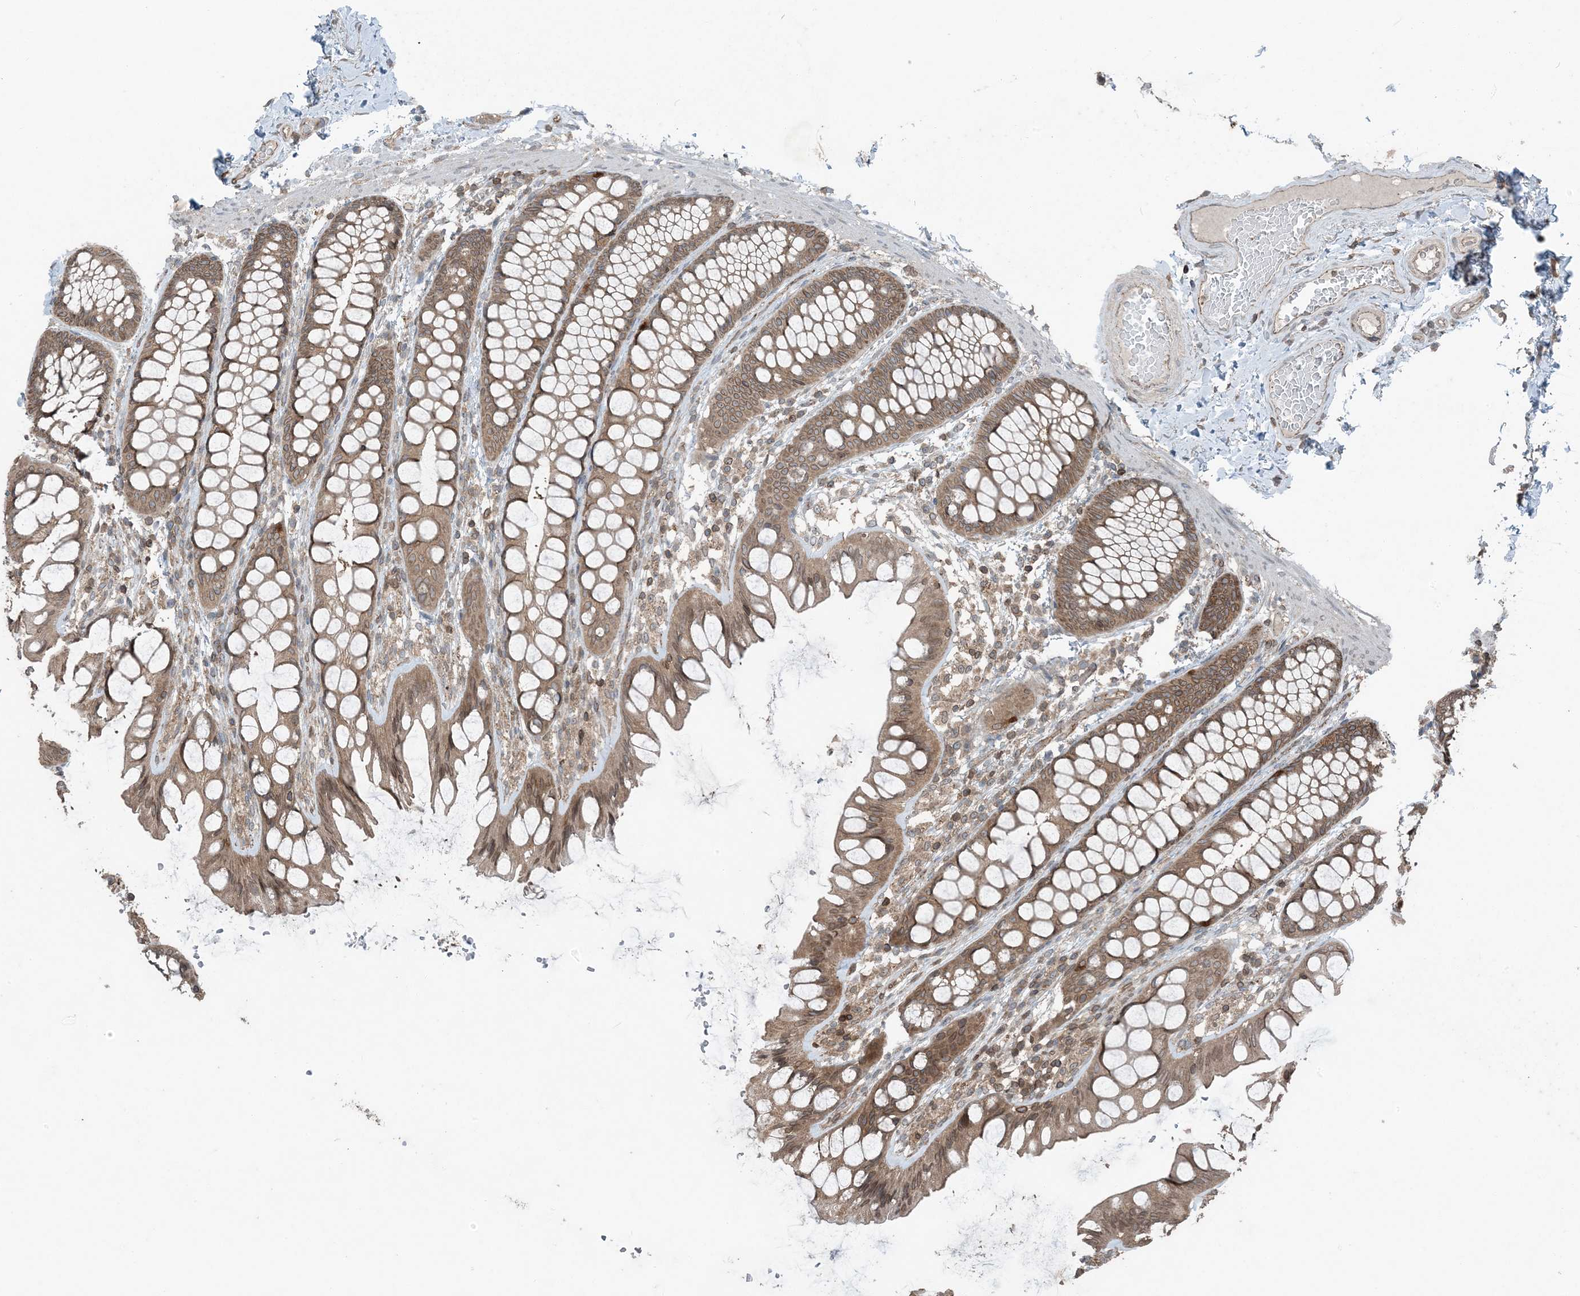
{"staining": {"intensity": "weak", "quantity": ">75%", "location": "cytoplasmic/membranous,nuclear"}, "tissue": "colon", "cell_type": "Endothelial cells", "image_type": "normal", "snomed": [{"axis": "morphology", "description": "Normal tissue, NOS"}, {"axis": "topography", "description": "Colon"}], "caption": "Weak cytoplasmic/membranous,nuclear expression for a protein is seen in about >75% of endothelial cells of unremarkable colon using immunohistochemistry.", "gene": "ZFAND2B", "patient": {"sex": "male", "age": 47}}